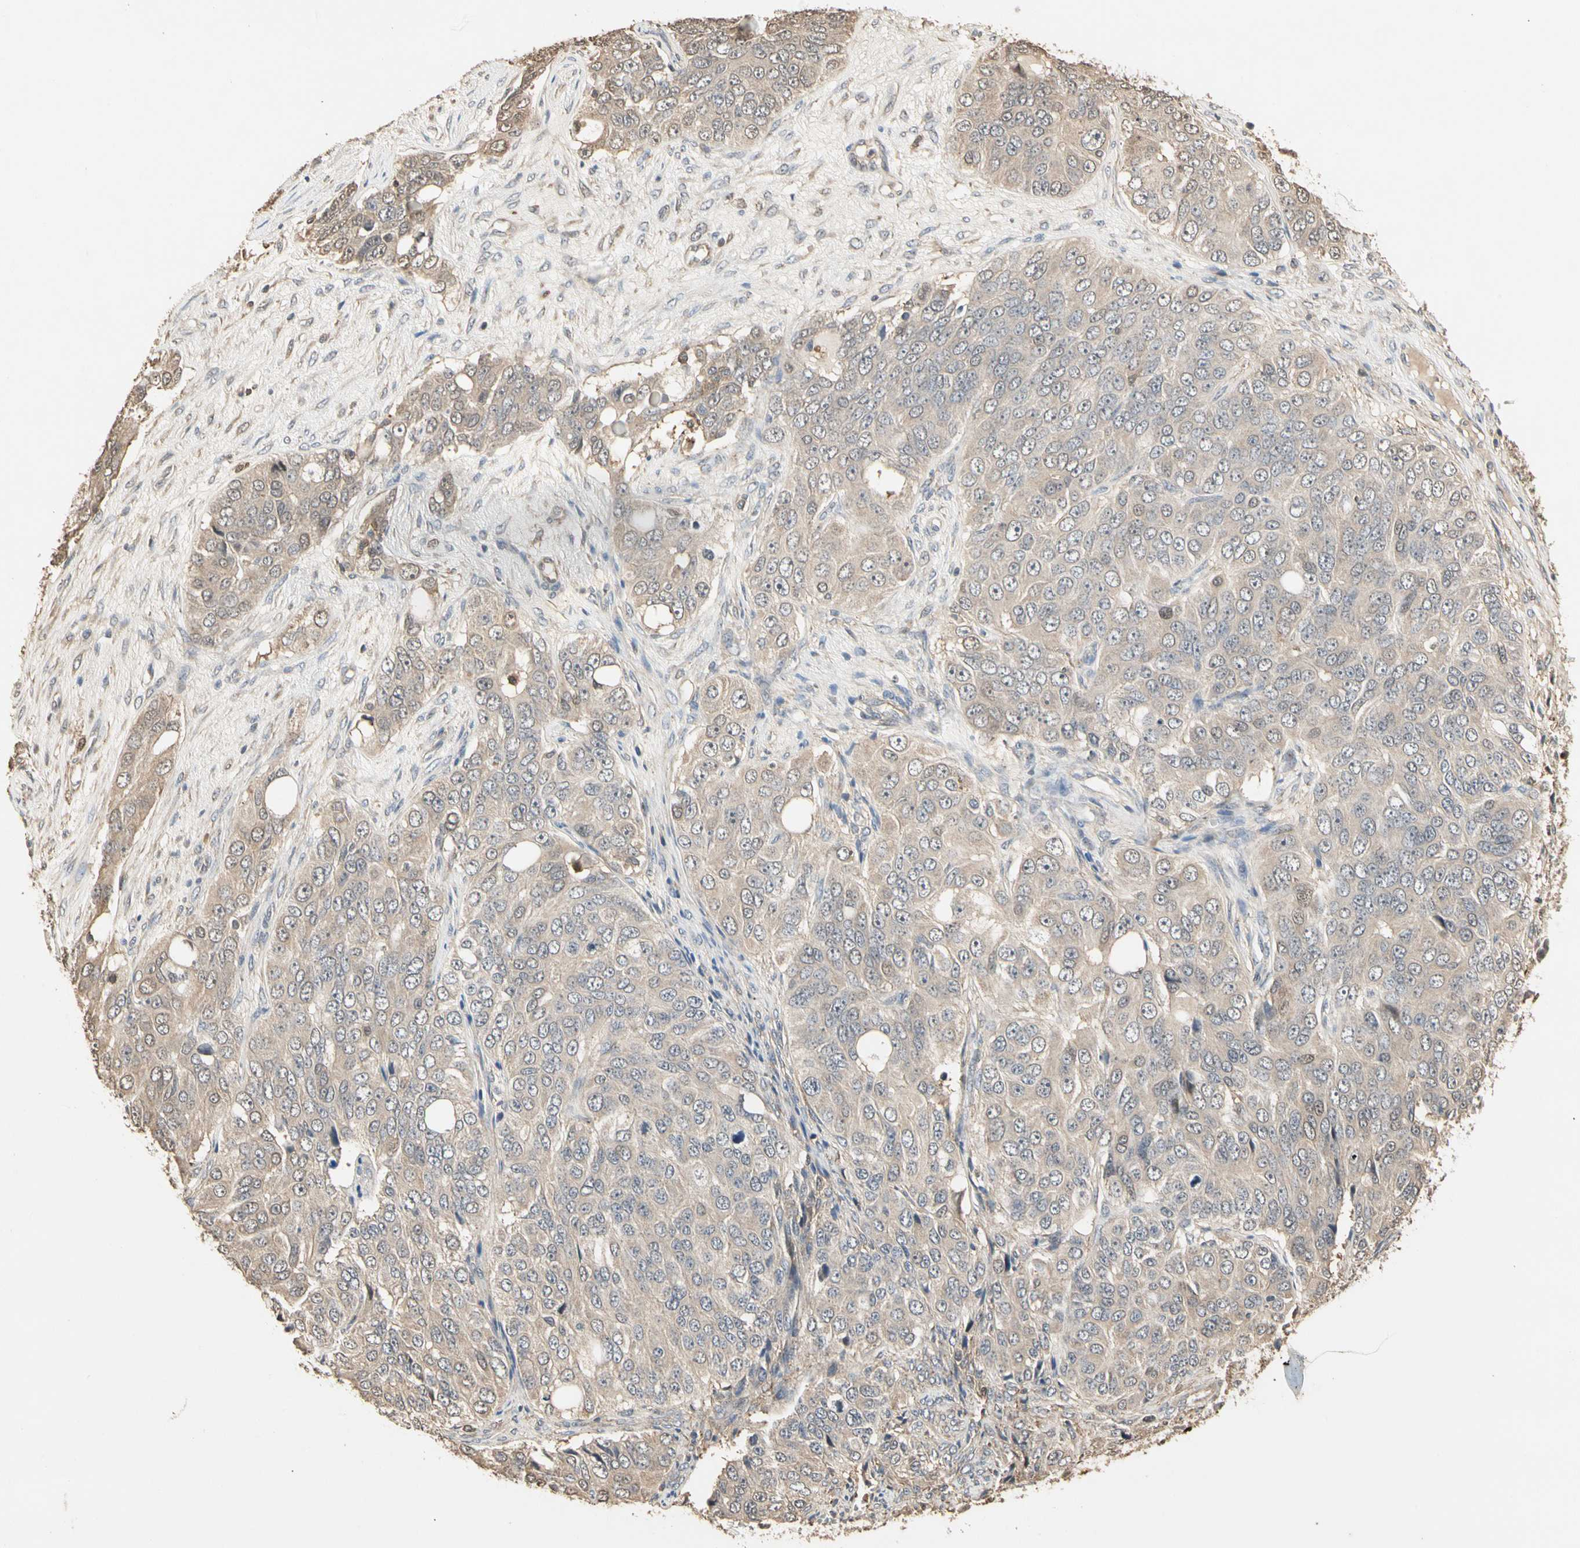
{"staining": {"intensity": "weak", "quantity": ">75%", "location": "cytoplasmic/membranous"}, "tissue": "ovarian cancer", "cell_type": "Tumor cells", "image_type": "cancer", "snomed": [{"axis": "morphology", "description": "Carcinoma, endometroid"}, {"axis": "topography", "description": "Ovary"}], "caption": "Immunohistochemistry micrograph of neoplastic tissue: ovarian endometroid carcinoma stained using immunohistochemistry (IHC) demonstrates low levels of weak protein expression localized specifically in the cytoplasmic/membranous of tumor cells, appearing as a cytoplasmic/membranous brown color.", "gene": "DRG2", "patient": {"sex": "female", "age": 51}}